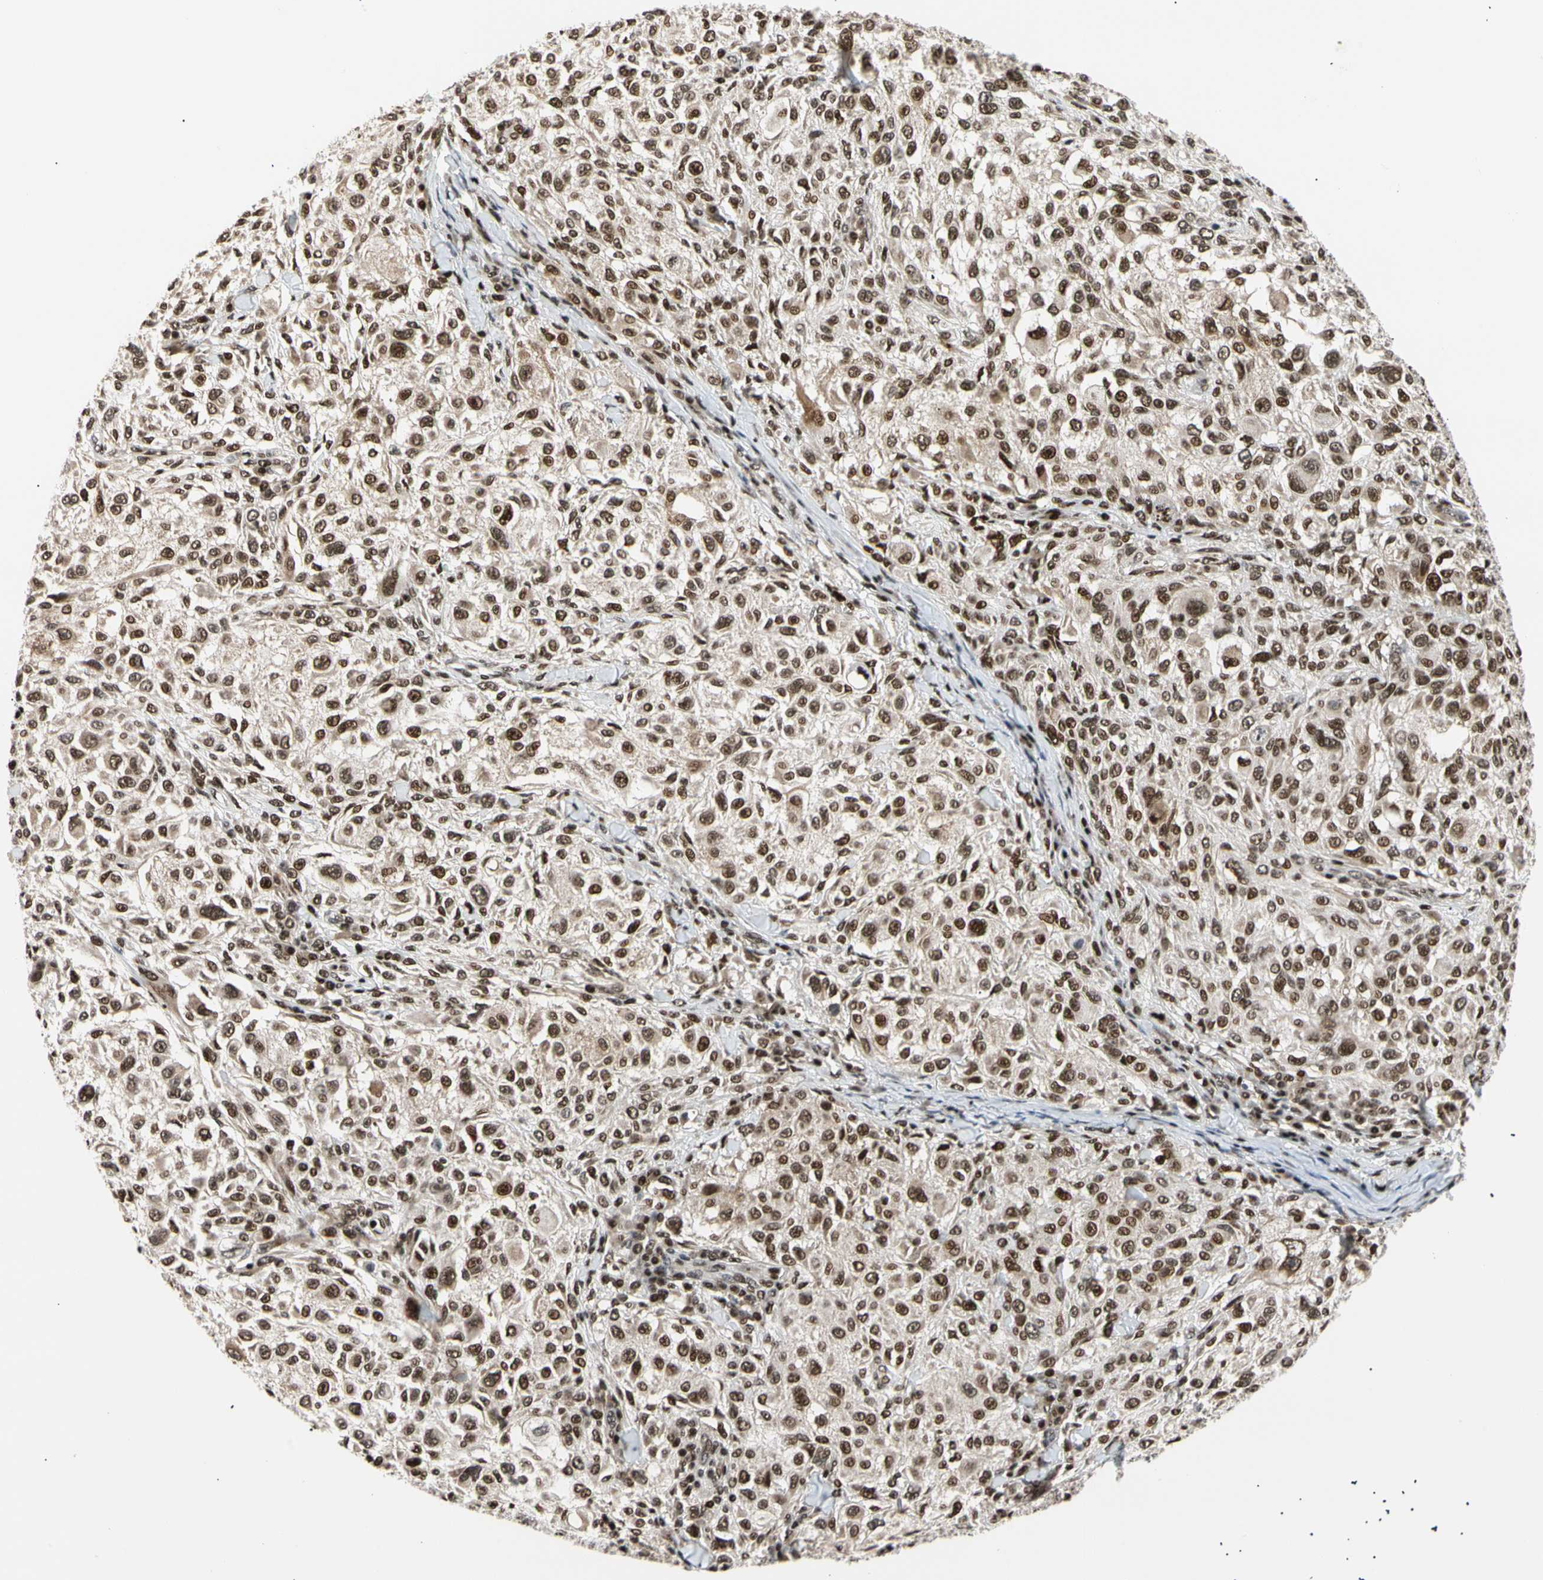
{"staining": {"intensity": "strong", "quantity": ">75%", "location": "nuclear"}, "tissue": "melanoma", "cell_type": "Tumor cells", "image_type": "cancer", "snomed": [{"axis": "morphology", "description": "Necrosis, NOS"}, {"axis": "morphology", "description": "Malignant melanoma, NOS"}, {"axis": "topography", "description": "Skin"}], "caption": "Protein staining by immunohistochemistry exhibits strong nuclear positivity in approximately >75% of tumor cells in malignant melanoma. (DAB = brown stain, brightfield microscopy at high magnification).", "gene": "E2F1", "patient": {"sex": "female", "age": 87}}